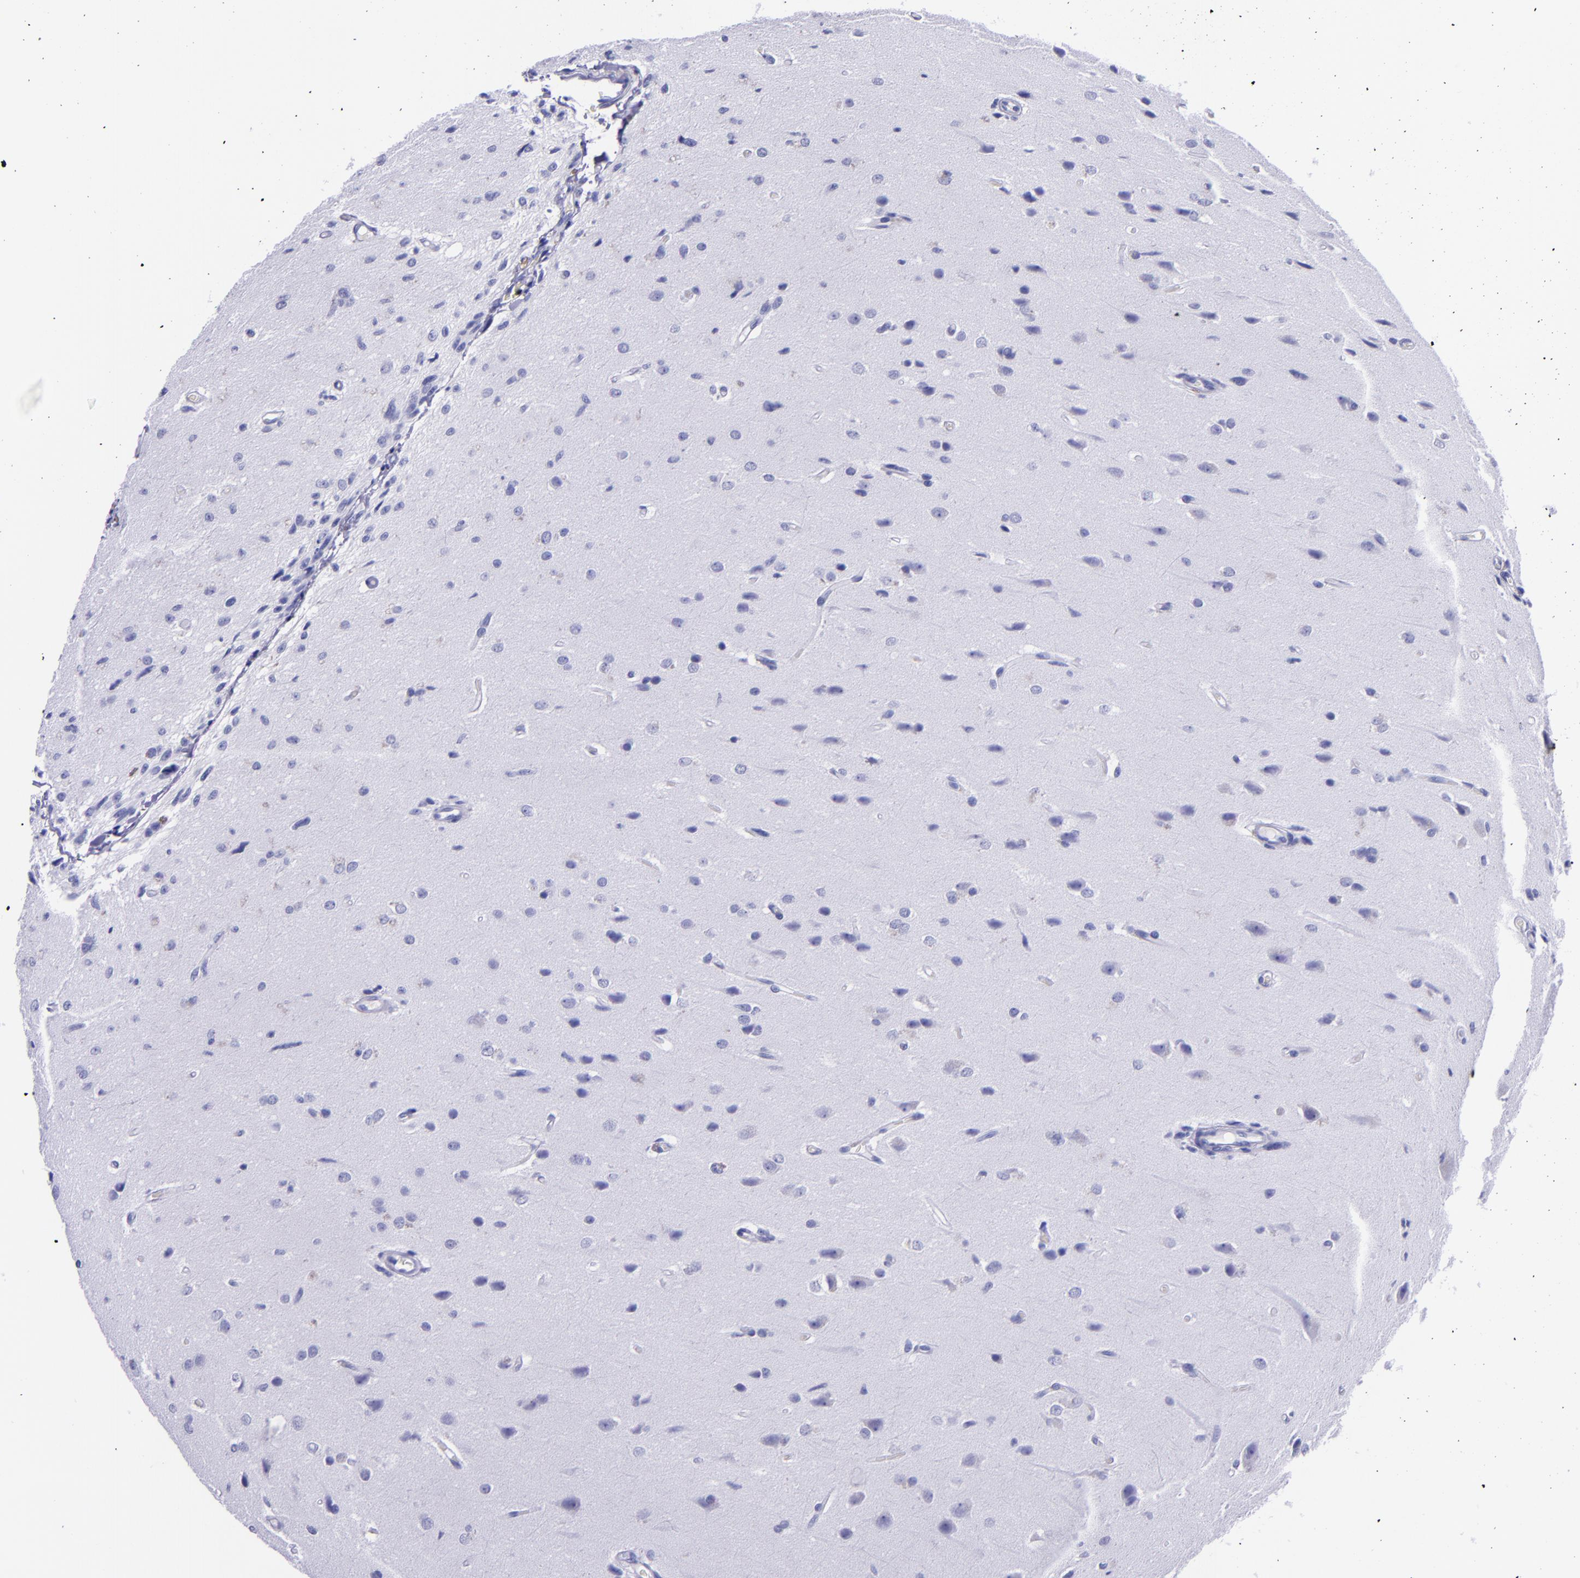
{"staining": {"intensity": "negative", "quantity": "none", "location": "none"}, "tissue": "glioma", "cell_type": "Tumor cells", "image_type": "cancer", "snomed": [{"axis": "morphology", "description": "Glioma, malignant, High grade"}, {"axis": "topography", "description": "Brain"}], "caption": "DAB (3,3'-diaminobenzidine) immunohistochemical staining of glioma exhibits no significant positivity in tumor cells.", "gene": "KRT4", "patient": {"sex": "male", "age": 68}}